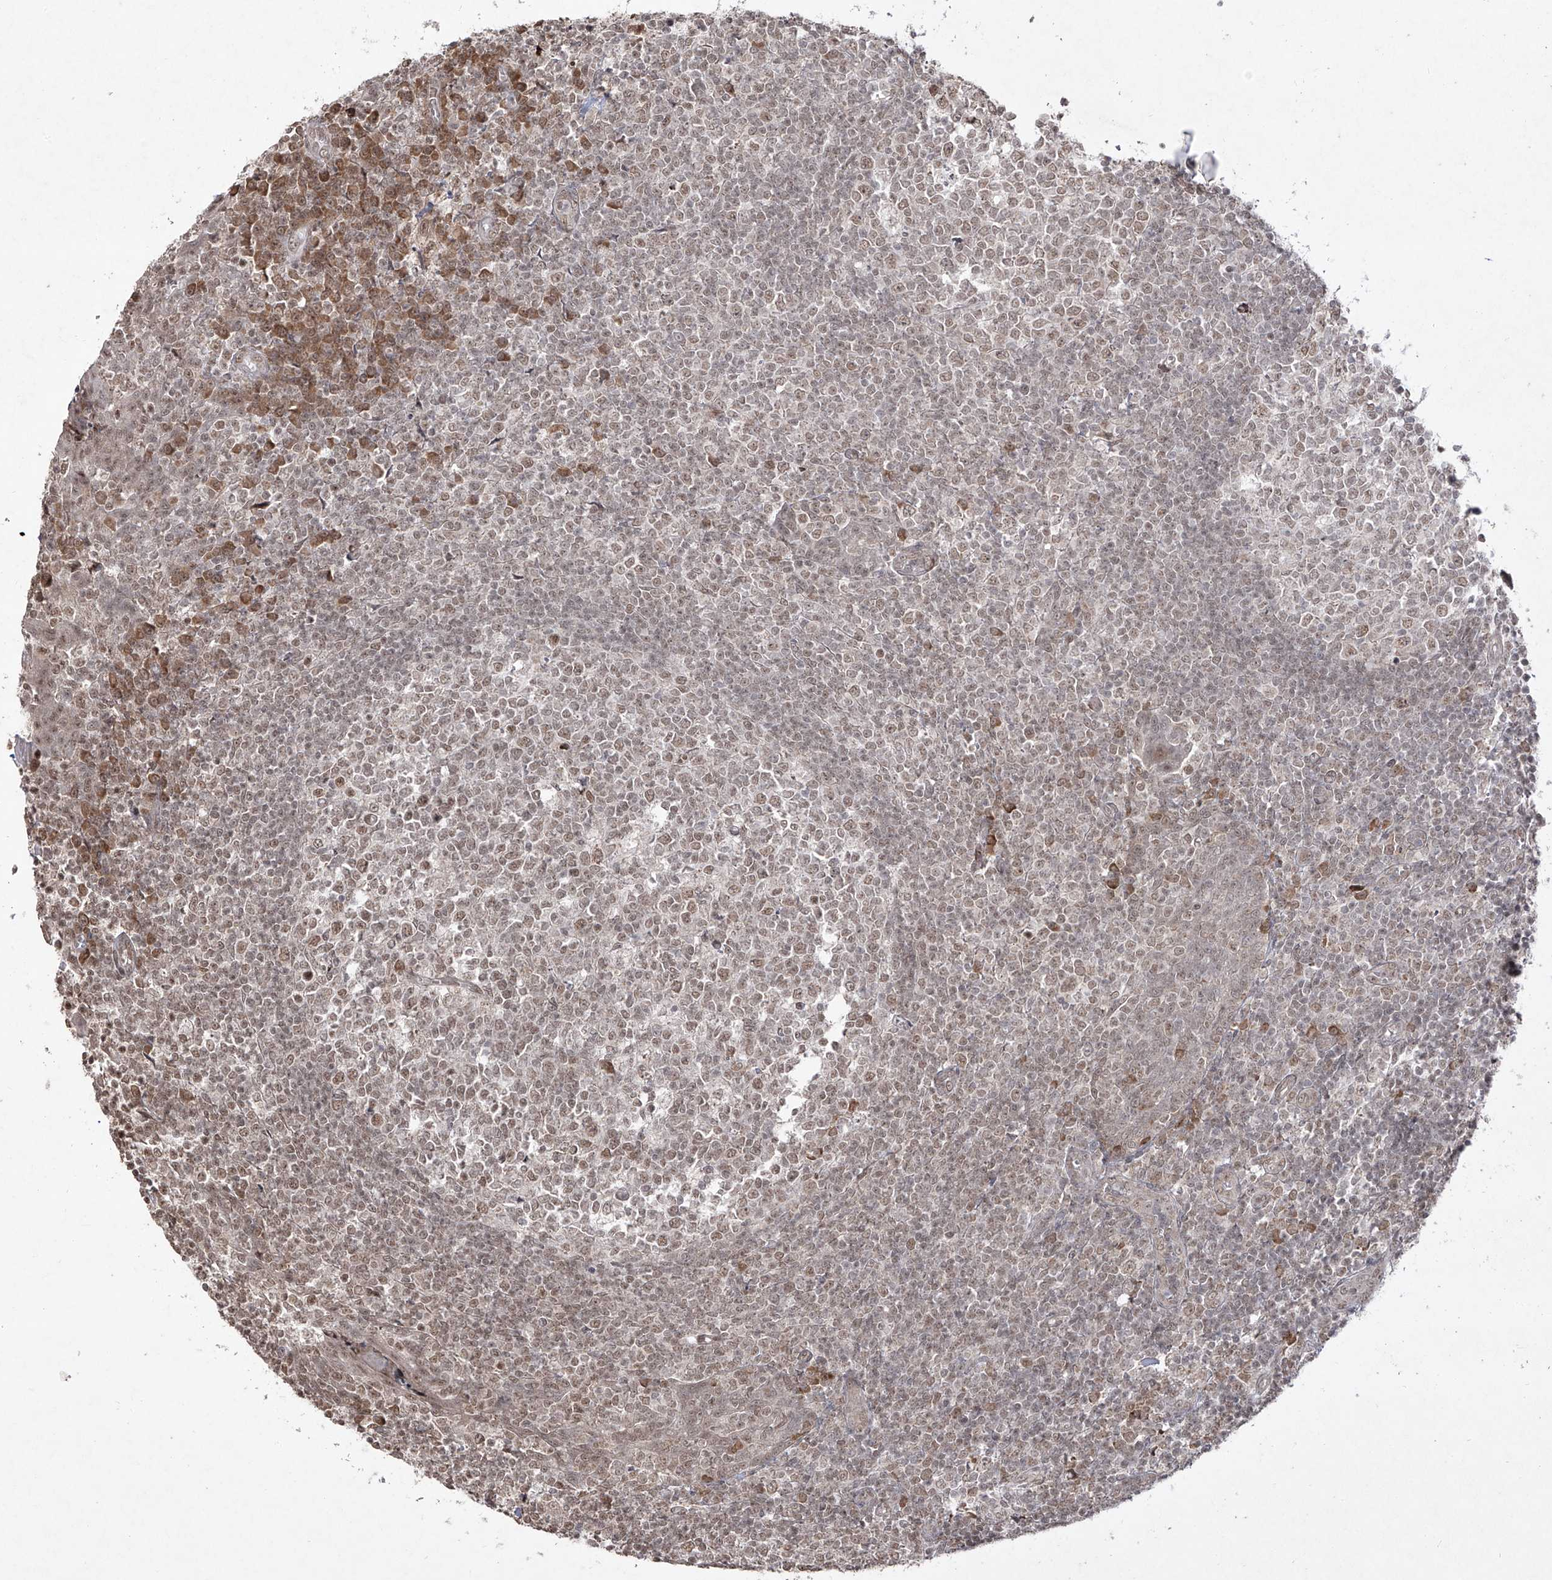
{"staining": {"intensity": "moderate", "quantity": "25%-75%", "location": "nuclear"}, "tissue": "tonsil", "cell_type": "Germinal center cells", "image_type": "normal", "snomed": [{"axis": "morphology", "description": "Normal tissue, NOS"}, {"axis": "topography", "description": "Tonsil"}], "caption": "Protein expression analysis of normal tonsil displays moderate nuclear staining in about 25%-75% of germinal center cells. Using DAB (brown) and hematoxylin (blue) stains, captured at high magnification using brightfield microscopy.", "gene": "SNRNP27", "patient": {"sex": "female", "age": 19}}